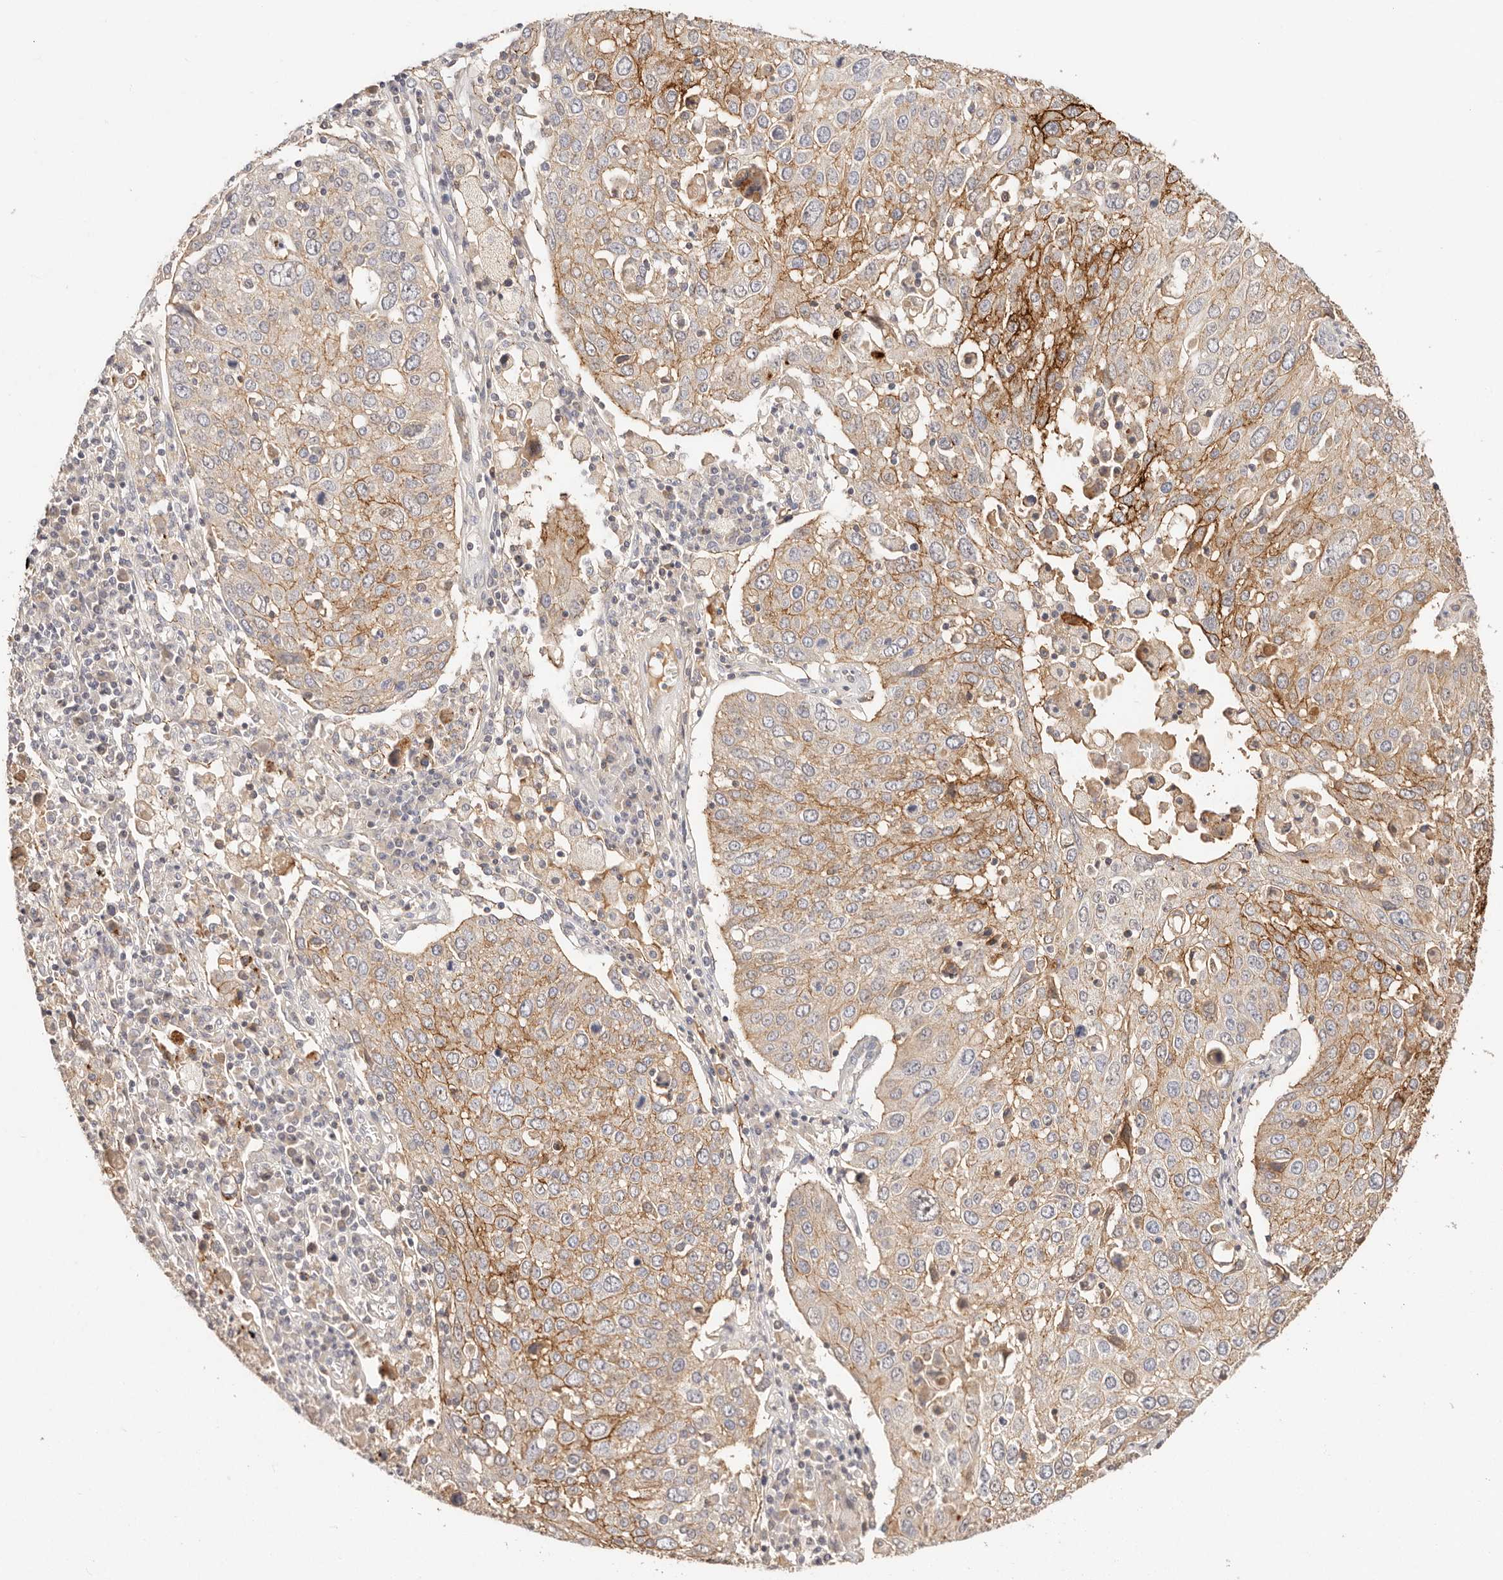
{"staining": {"intensity": "moderate", "quantity": "25%-75%", "location": "cytoplasmic/membranous"}, "tissue": "lung cancer", "cell_type": "Tumor cells", "image_type": "cancer", "snomed": [{"axis": "morphology", "description": "Squamous cell carcinoma, NOS"}, {"axis": "topography", "description": "Lung"}], "caption": "This image reveals IHC staining of human lung squamous cell carcinoma, with medium moderate cytoplasmic/membranous staining in about 25%-75% of tumor cells.", "gene": "CXADR", "patient": {"sex": "male", "age": 65}}